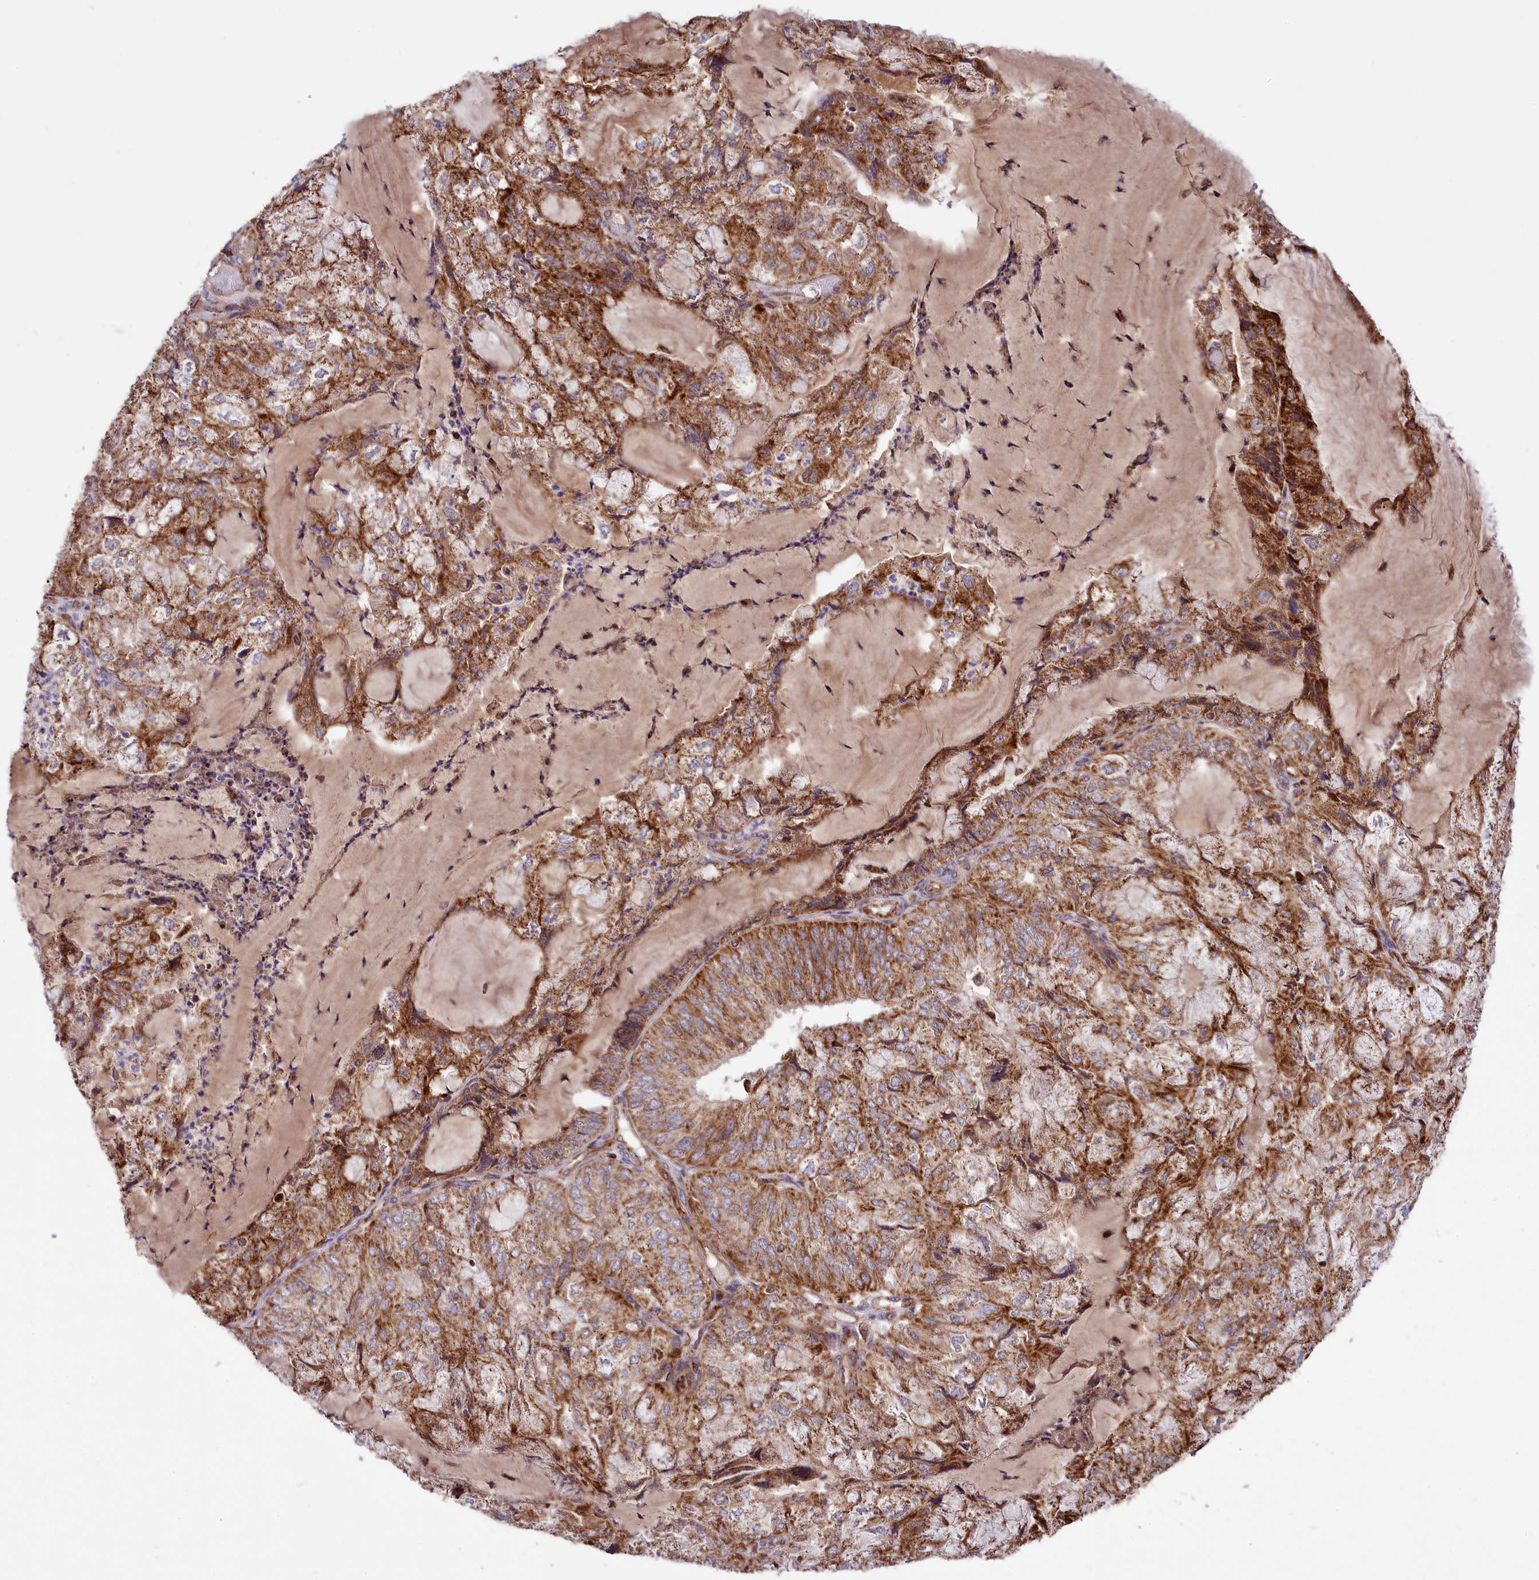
{"staining": {"intensity": "moderate", "quantity": ">75%", "location": "cytoplasmic/membranous"}, "tissue": "endometrial cancer", "cell_type": "Tumor cells", "image_type": "cancer", "snomed": [{"axis": "morphology", "description": "Adenocarcinoma, NOS"}, {"axis": "topography", "description": "Endometrium"}], "caption": "Moderate cytoplasmic/membranous expression for a protein is appreciated in approximately >75% of tumor cells of endometrial cancer (adenocarcinoma) using IHC.", "gene": "COX17", "patient": {"sex": "female", "age": 81}}